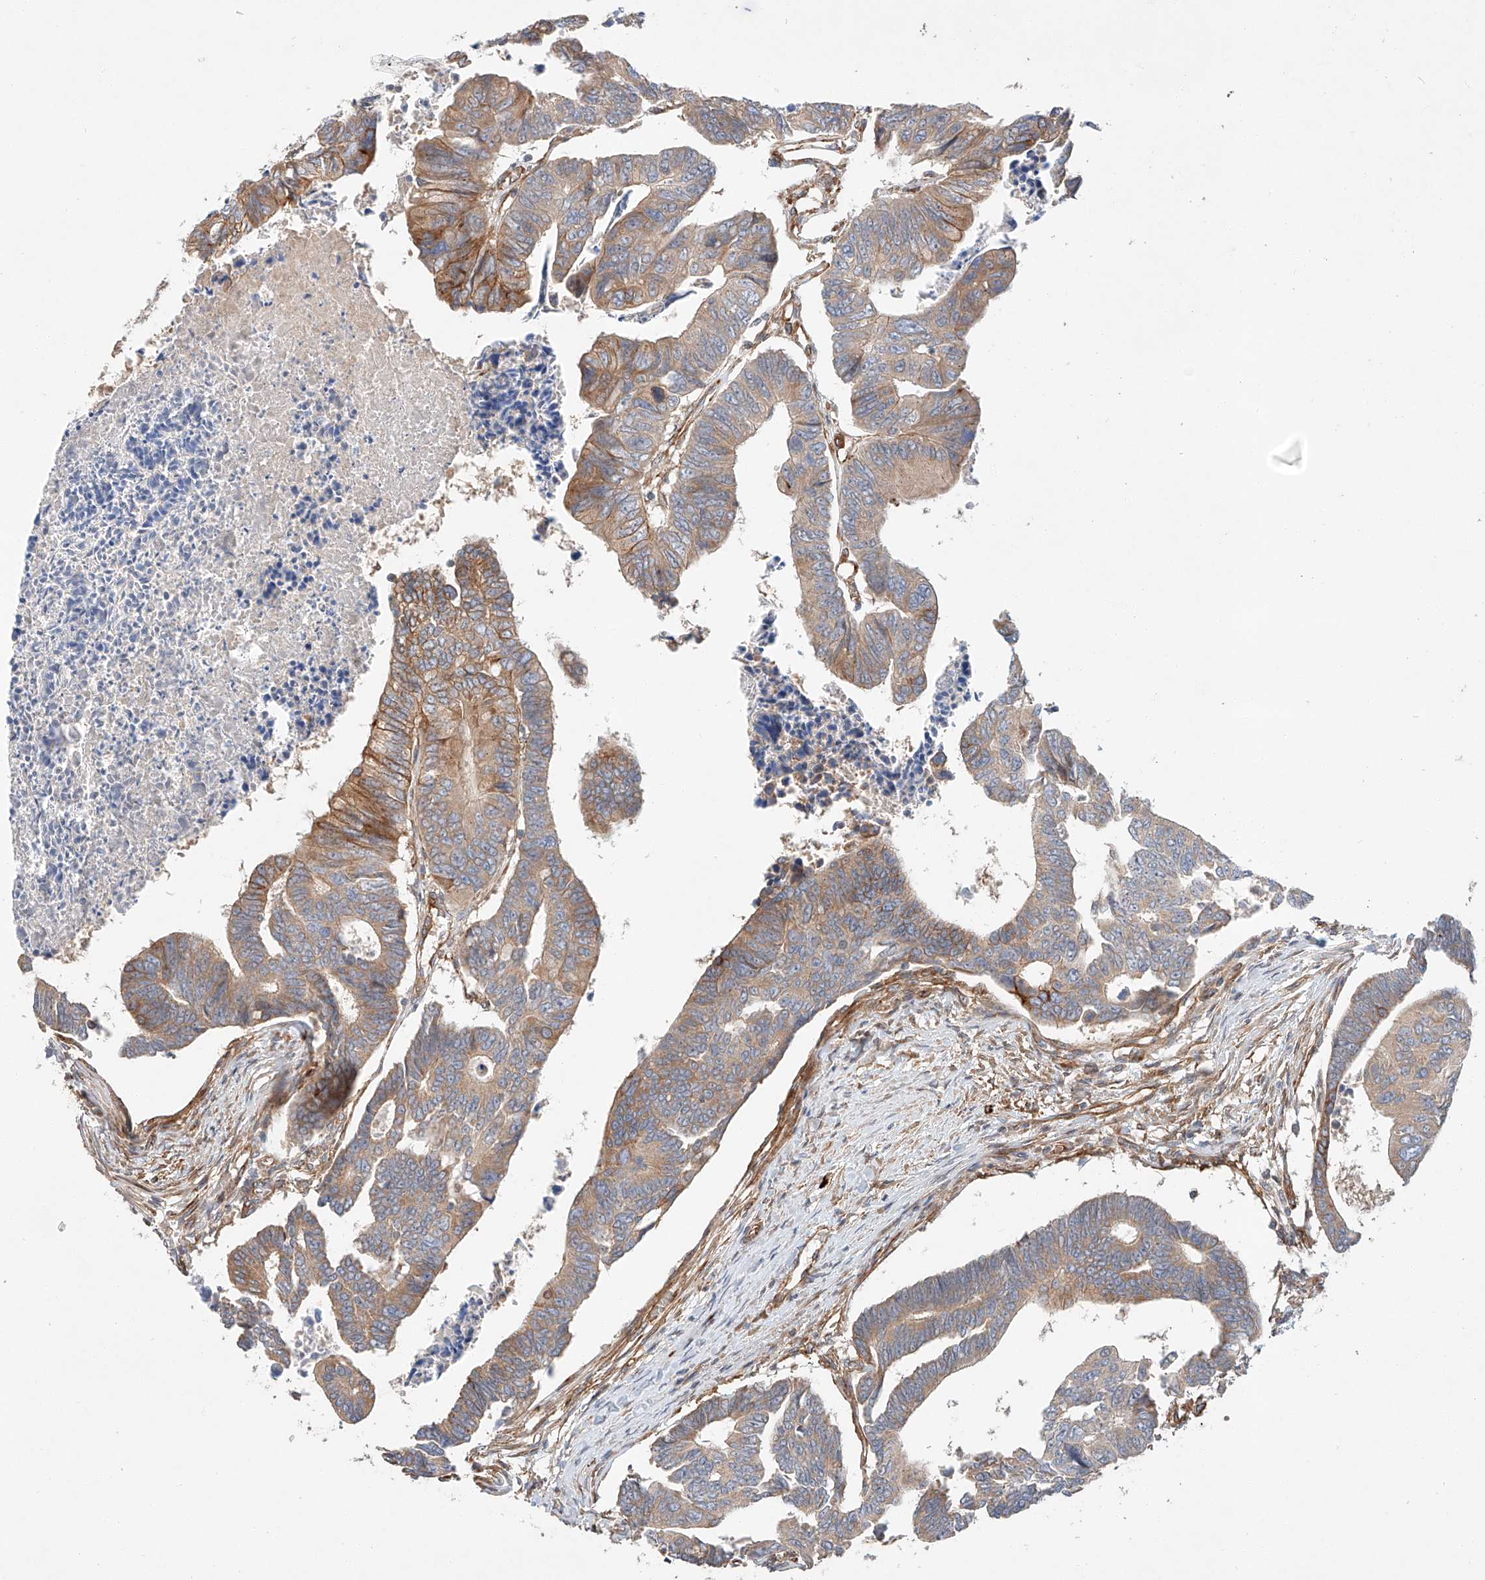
{"staining": {"intensity": "moderate", "quantity": ">75%", "location": "cytoplasmic/membranous"}, "tissue": "colorectal cancer", "cell_type": "Tumor cells", "image_type": "cancer", "snomed": [{"axis": "morphology", "description": "Adenocarcinoma, NOS"}, {"axis": "topography", "description": "Rectum"}], "caption": "Colorectal adenocarcinoma tissue reveals moderate cytoplasmic/membranous staining in approximately >75% of tumor cells (DAB (3,3'-diaminobenzidine) = brown stain, brightfield microscopy at high magnification).", "gene": "MINDY4", "patient": {"sex": "female", "age": 65}}